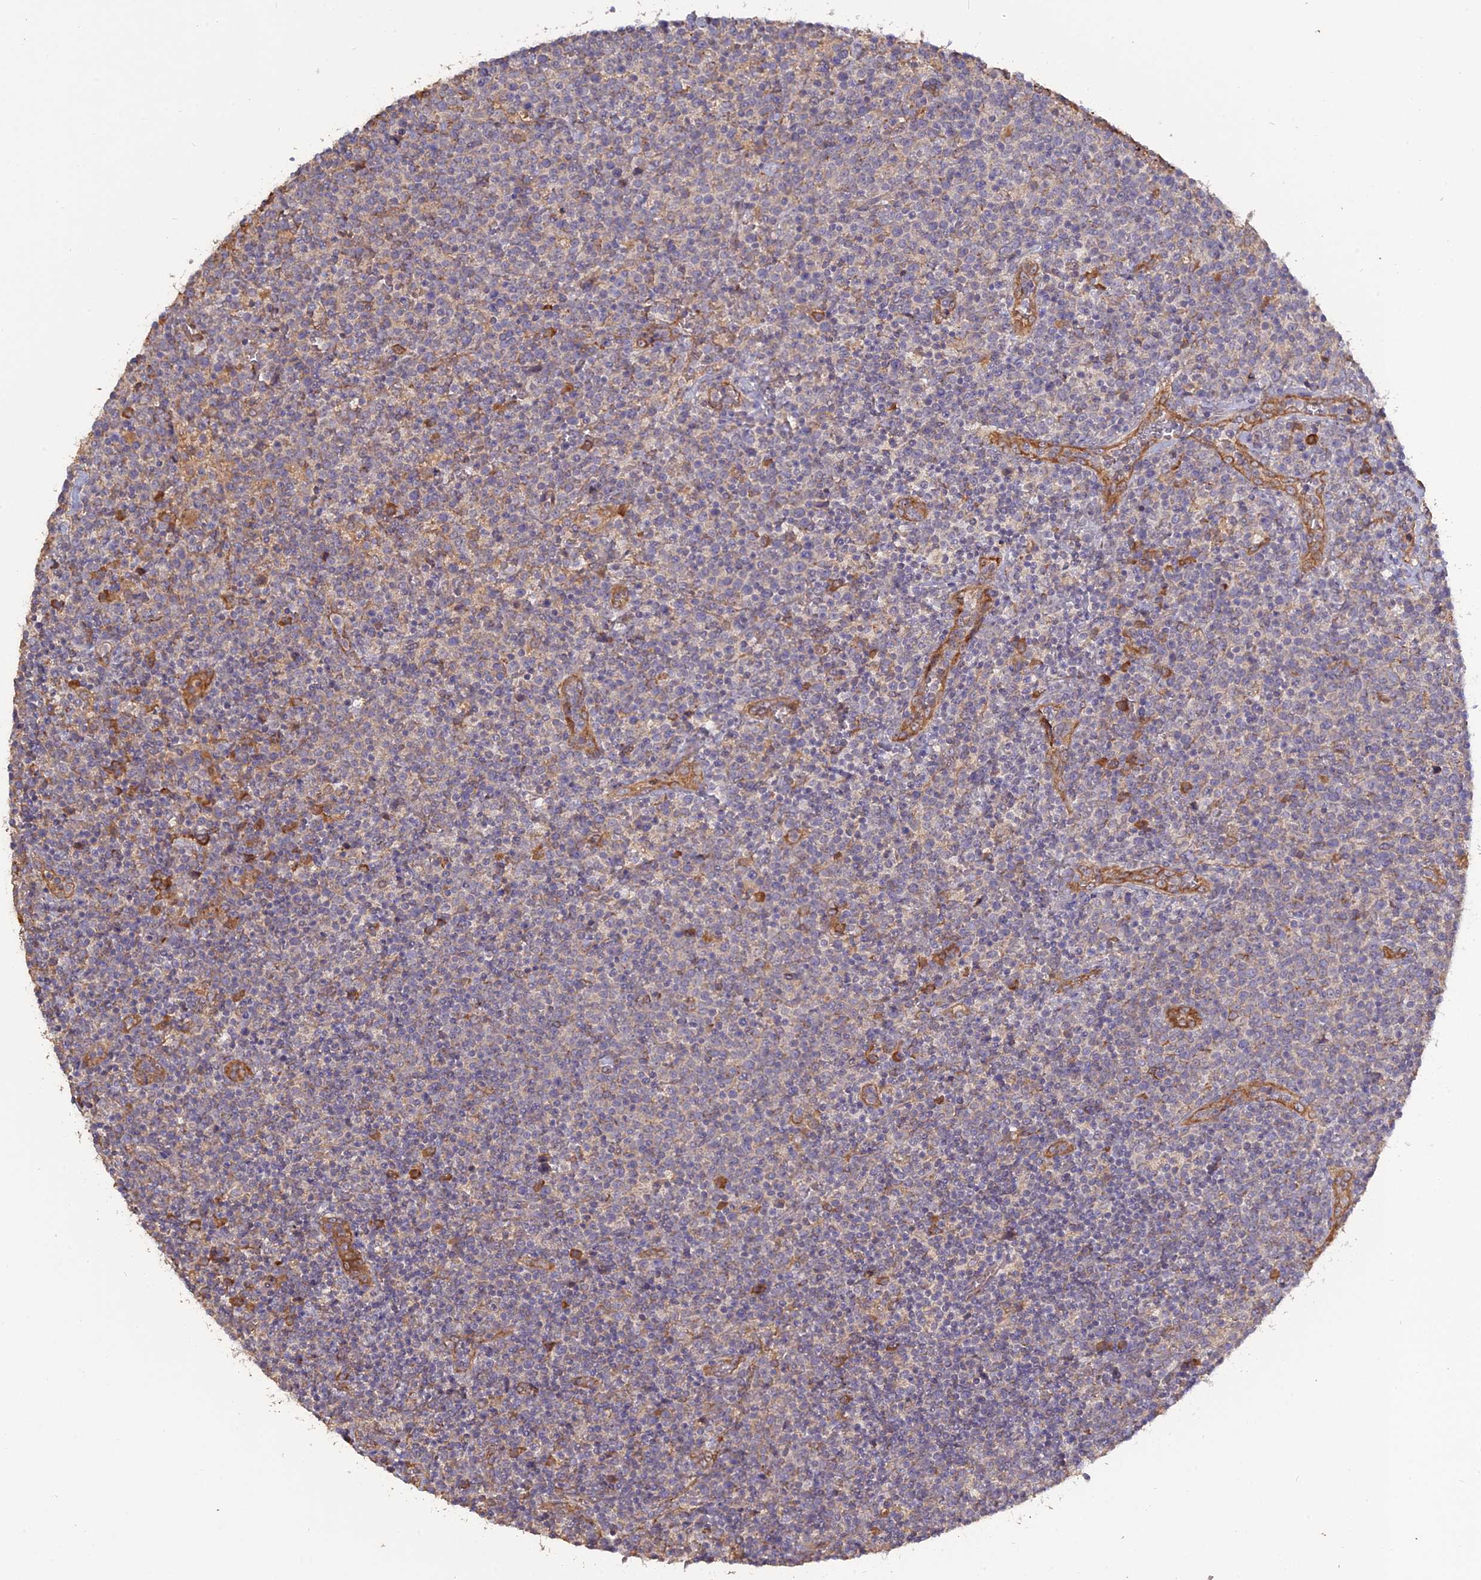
{"staining": {"intensity": "negative", "quantity": "none", "location": "none"}, "tissue": "lymphoma", "cell_type": "Tumor cells", "image_type": "cancer", "snomed": [{"axis": "morphology", "description": "Malignant lymphoma, non-Hodgkin's type, High grade"}, {"axis": "topography", "description": "Lymph node"}], "caption": "An image of lymphoma stained for a protein shows no brown staining in tumor cells. The staining was performed using DAB to visualize the protein expression in brown, while the nuclei were stained in blue with hematoxylin (Magnification: 20x).", "gene": "PPIC", "patient": {"sex": "male", "age": 61}}